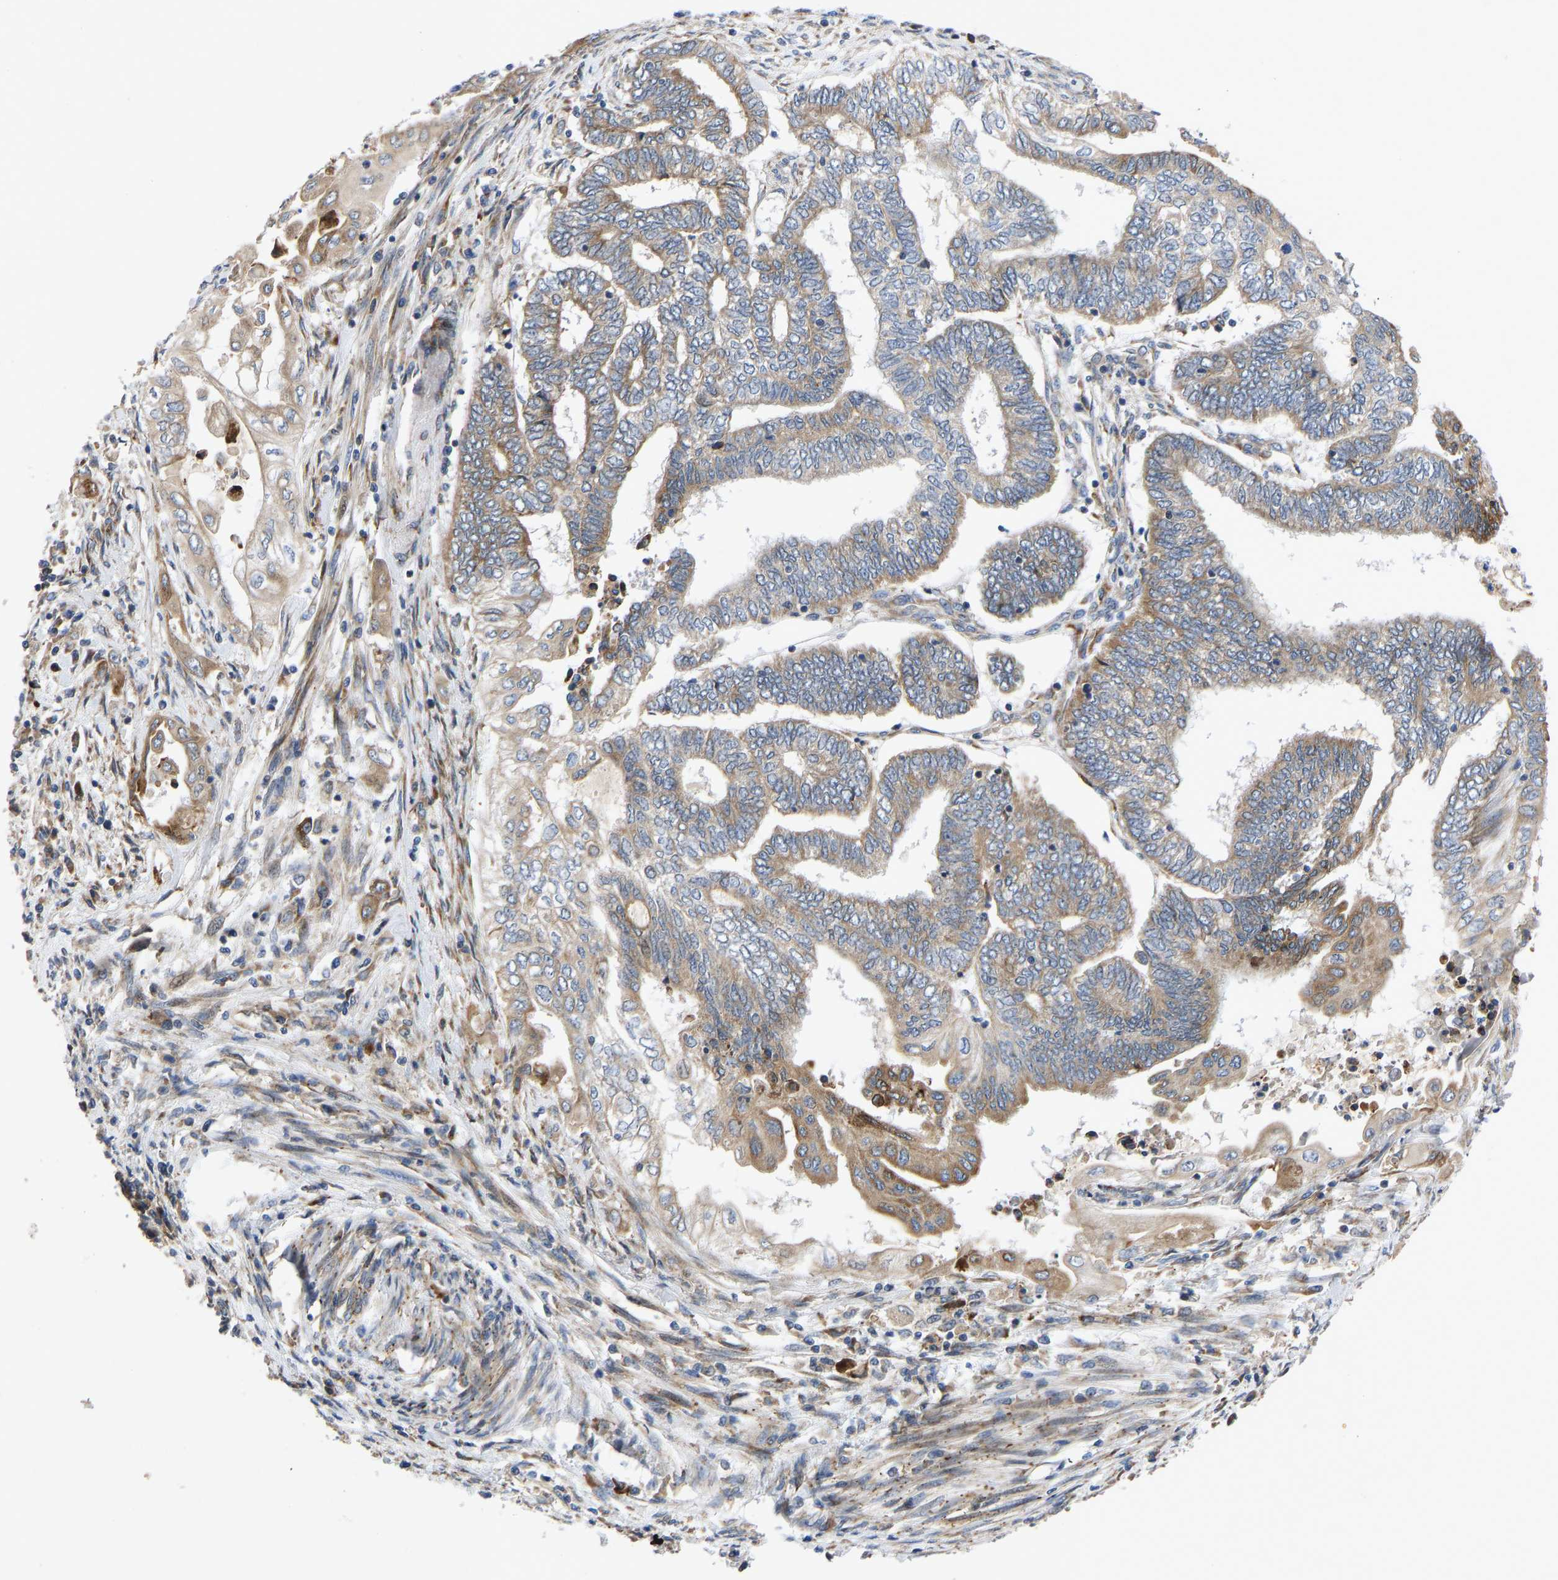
{"staining": {"intensity": "weak", "quantity": "25%-75%", "location": "cytoplasmic/membranous"}, "tissue": "endometrial cancer", "cell_type": "Tumor cells", "image_type": "cancer", "snomed": [{"axis": "morphology", "description": "Adenocarcinoma, NOS"}, {"axis": "topography", "description": "Uterus"}, {"axis": "topography", "description": "Endometrium"}], "caption": "Tumor cells exhibit low levels of weak cytoplasmic/membranous positivity in approximately 25%-75% of cells in human endometrial cancer (adenocarcinoma). (Brightfield microscopy of DAB IHC at high magnification).", "gene": "TMEM38B", "patient": {"sex": "female", "age": 70}}